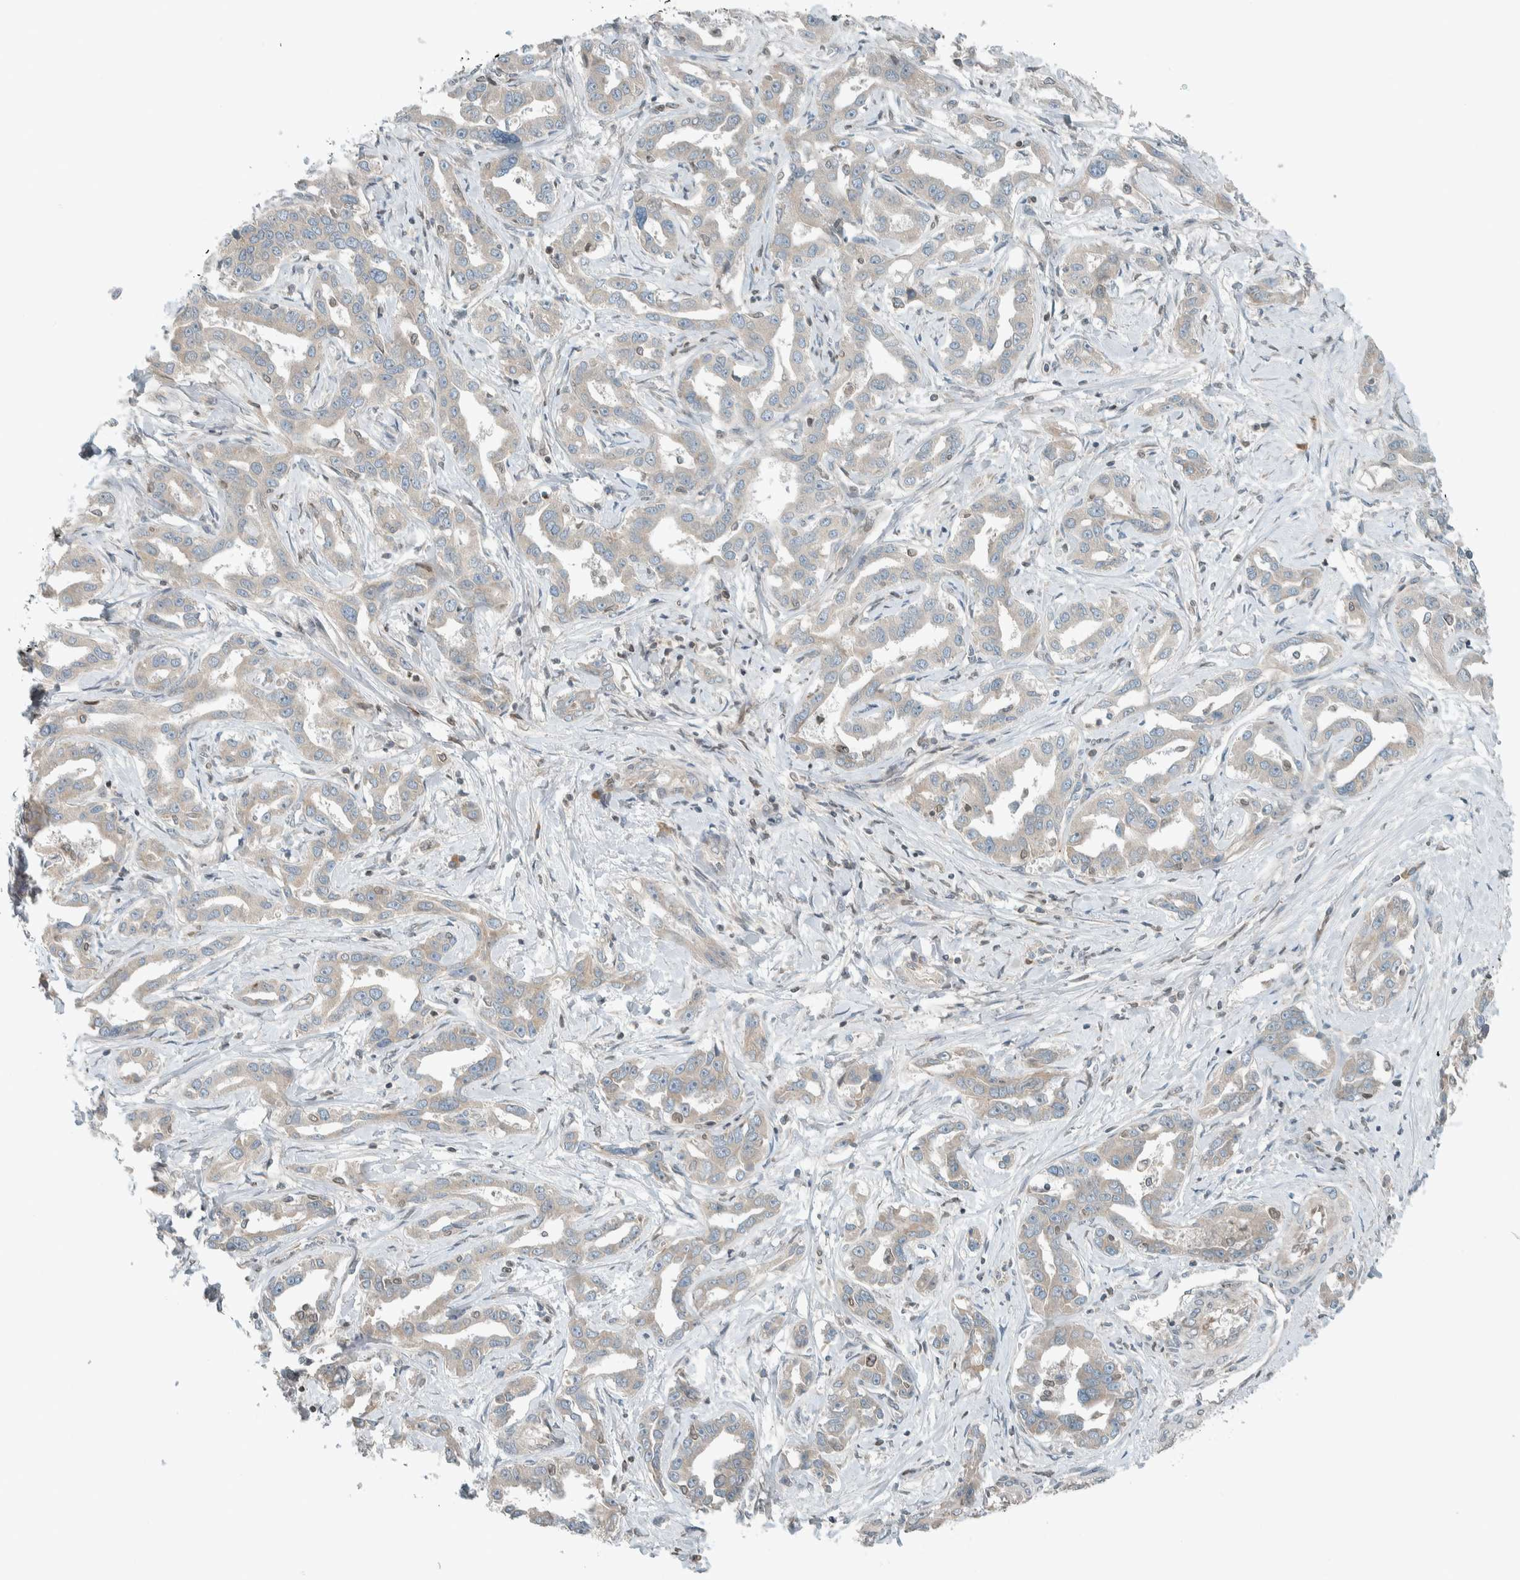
{"staining": {"intensity": "negative", "quantity": "none", "location": "none"}, "tissue": "liver cancer", "cell_type": "Tumor cells", "image_type": "cancer", "snomed": [{"axis": "morphology", "description": "Cholangiocarcinoma"}, {"axis": "topography", "description": "Liver"}], "caption": "Photomicrograph shows no protein staining in tumor cells of liver cancer (cholangiocarcinoma) tissue.", "gene": "SEL1L", "patient": {"sex": "male", "age": 59}}